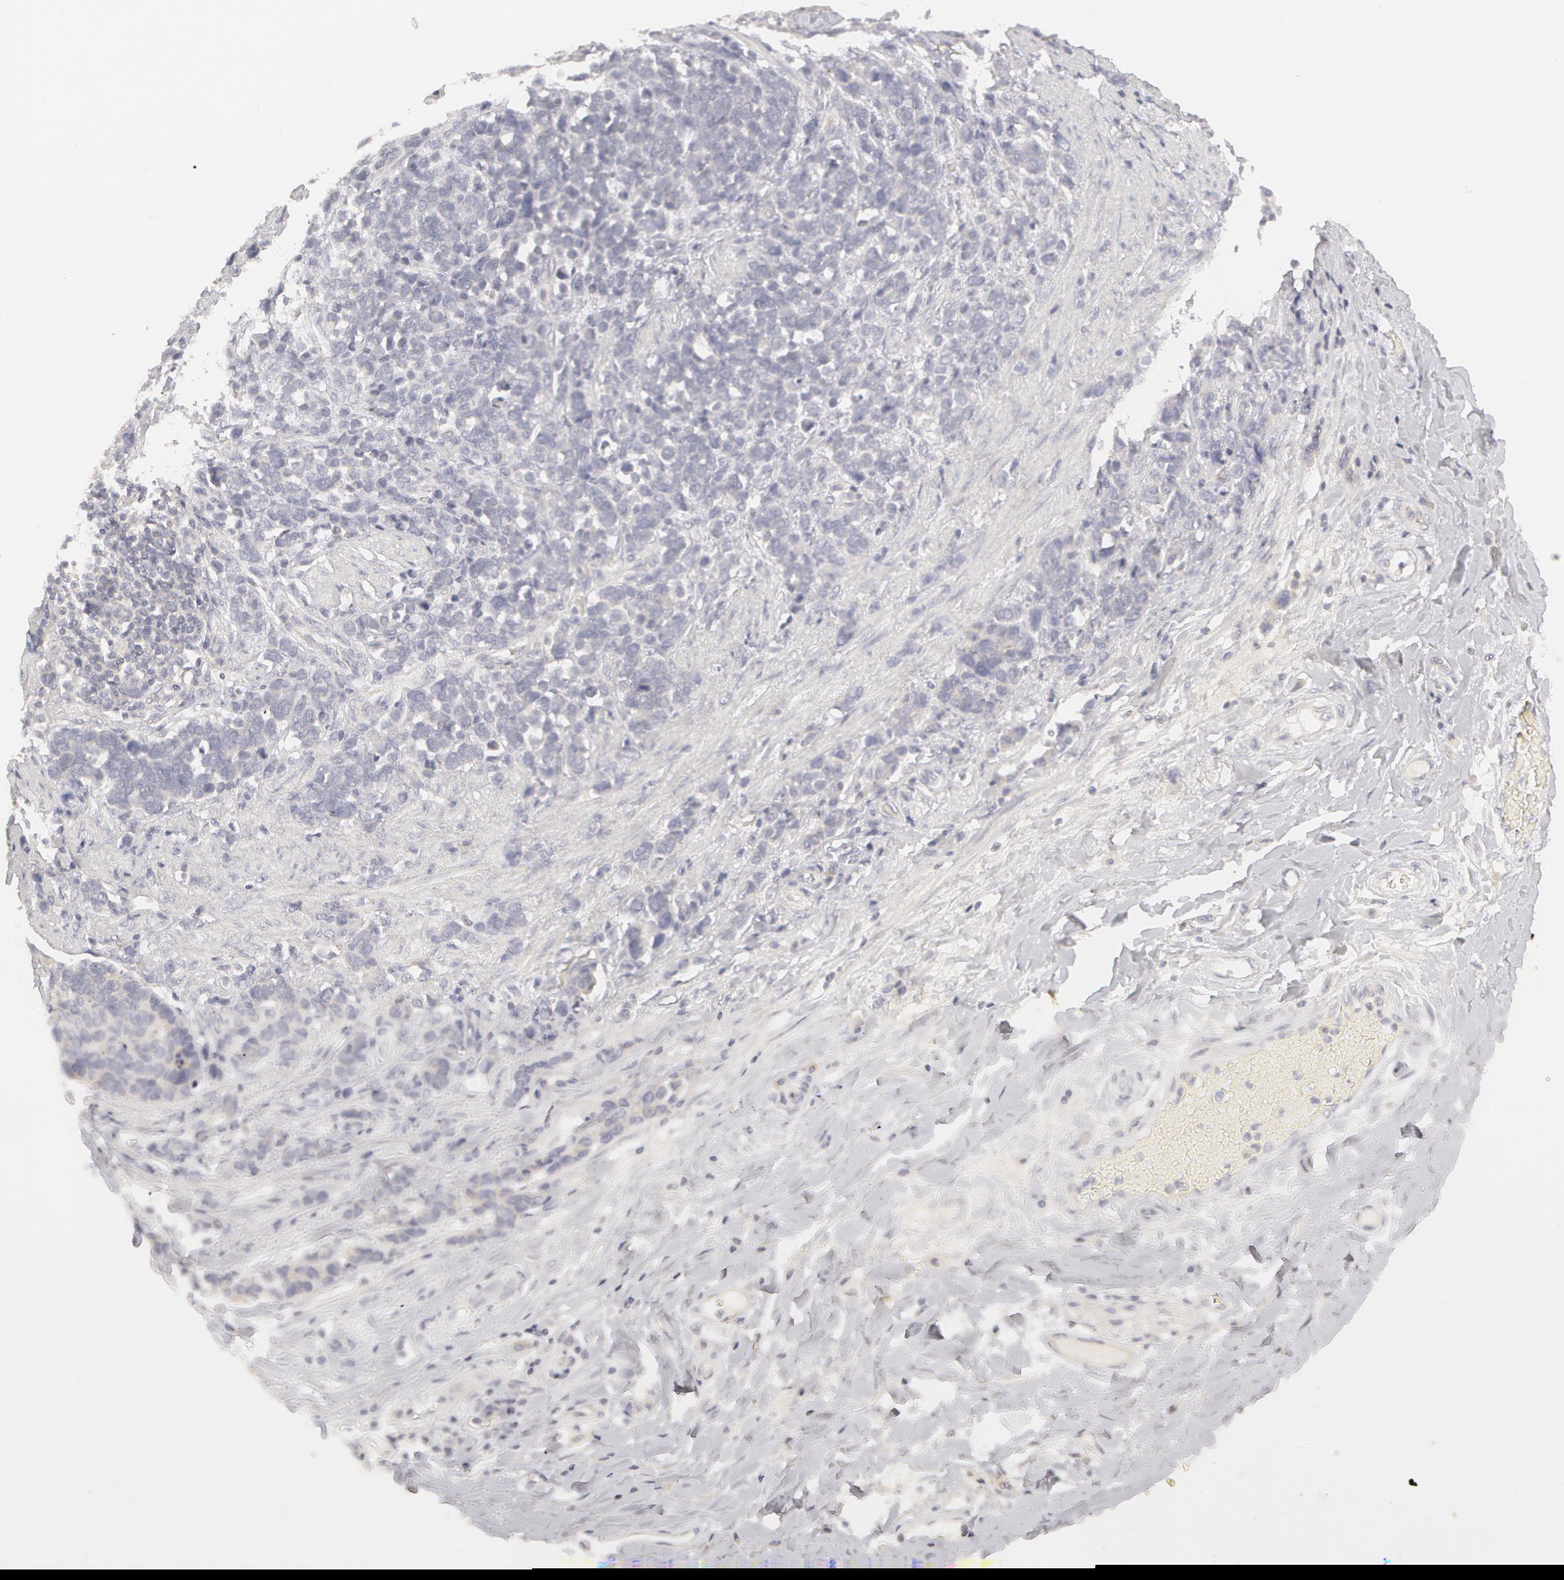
{"staining": {"intensity": "negative", "quantity": "none", "location": "none"}, "tissue": "stomach cancer", "cell_type": "Tumor cells", "image_type": "cancer", "snomed": [{"axis": "morphology", "description": "Adenocarcinoma, NOS"}, {"axis": "topography", "description": "Stomach, upper"}], "caption": "Tumor cells show no significant staining in stomach cancer.", "gene": "ABCB1", "patient": {"sex": "male", "age": 71}}